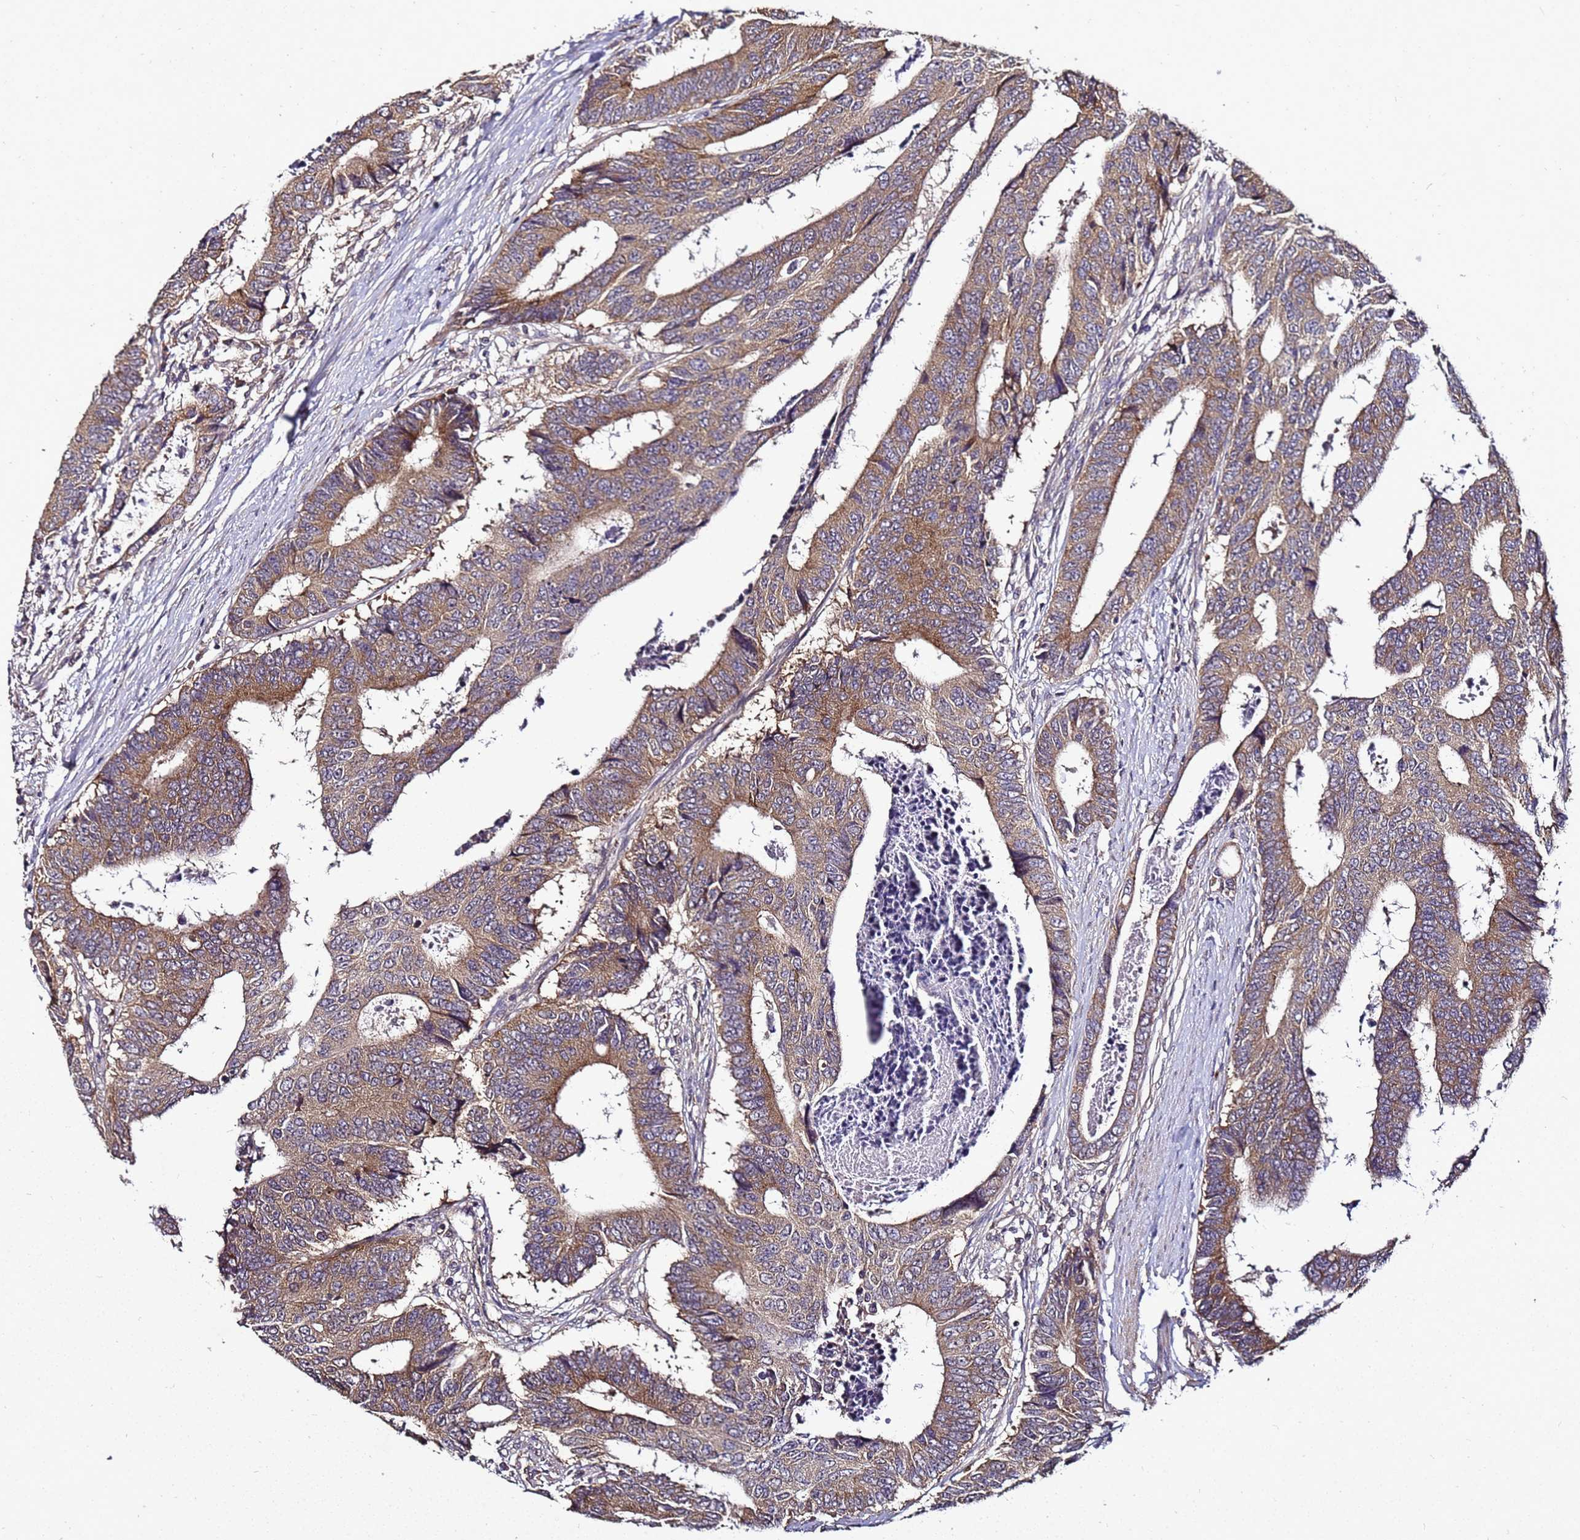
{"staining": {"intensity": "moderate", "quantity": ">75%", "location": "cytoplasmic/membranous"}, "tissue": "colorectal cancer", "cell_type": "Tumor cells", "image_type": "cancer", "snomed": [{"axis": "morphology", "description": "Adenocarcinoma, NOS"}, {"axis": "topography", "description": "Rectum"}], "caption": "High-power microscopy captured an immunohistochemistry (IHC) micrograph of colorectal adenocarcinoma, revealing moderate cytoplasmic/membranous positivity in about >75% of tumor cells. Nuclei are stained in blue.", "gene": "ANKRD17", "patient": {"sex": "male", "age": 84}}